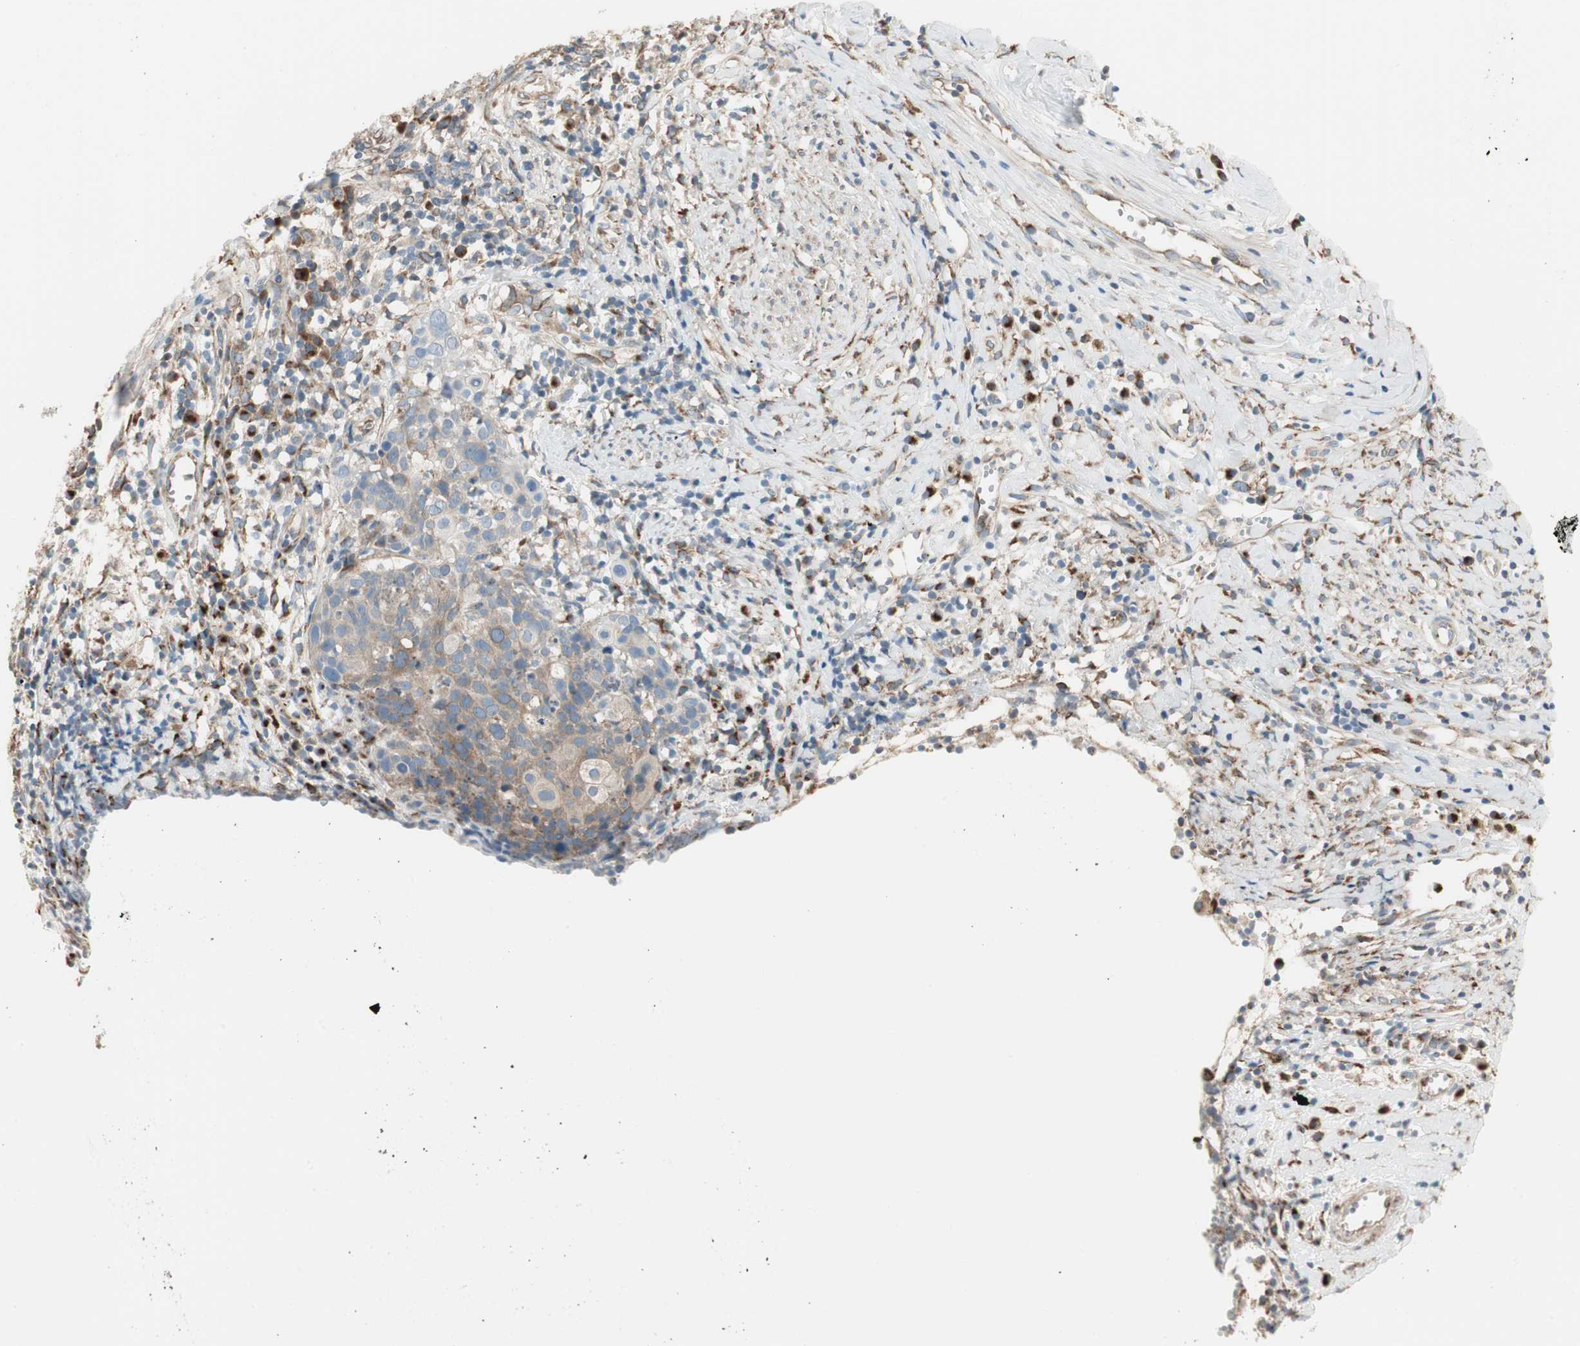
{"staining": {"intensity": "weak", "quantity": "25%-75%", "location": "cytoplasmic/membranous"}, "tissue": "cervical cancer", "cell_type": "Tumor cells", "image_type": "cancer", "snomed": [{"axis": "morphology", "description": "Squamous cell carcinoma, NOS"}, {"axis": "topography", "description": "Cervix"}], "caption": "This histopathology image displays immunohistochemistry staining of cervical squamous cell carcinoma, with low weak cytoplasmic/membranous expression in about 25%-75% of tumor cells.", "gene": "NUCB2", "patient": {"sex": "female", "age": 40}}